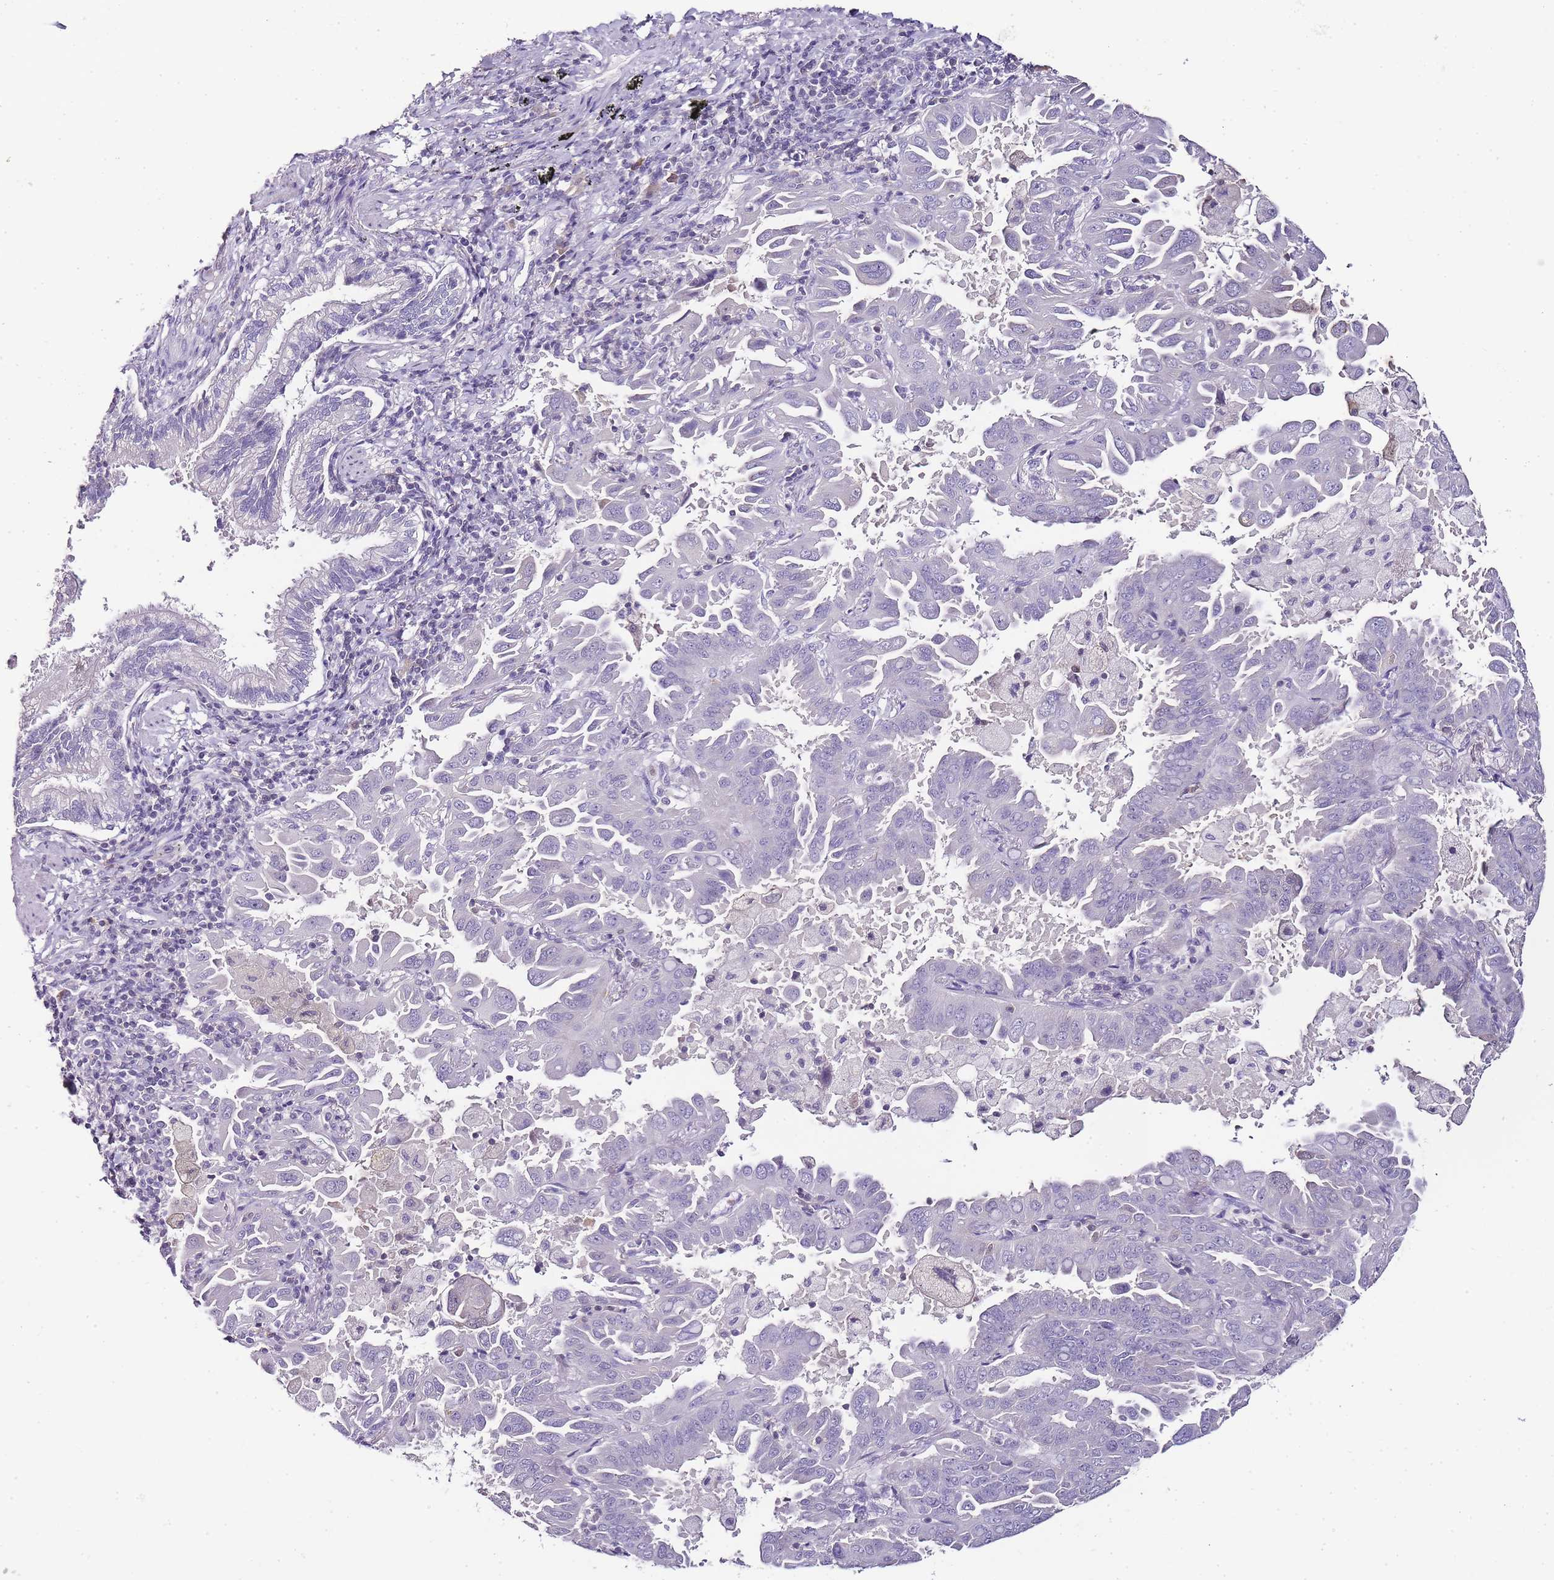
{"staining": {"intensity": "negative", "quantity": "none", "location": "none"}, "tissue": "lung cancer", "cell_type": "Tumor cells", "image_type": "cancer", "snomed": [{"axis": "morphology", "description": "Adenocarcinoma, NOS"}, {"axis": "topography", "description": "Lung"}], "caption": "A high-resolution micrograph shows IHC staining of lung cancer (adenocarcinoma), which reveals no significant expression in tumor cells.", "gene": "ZBP1", "patient": {"sex": "male", "age": 64}}